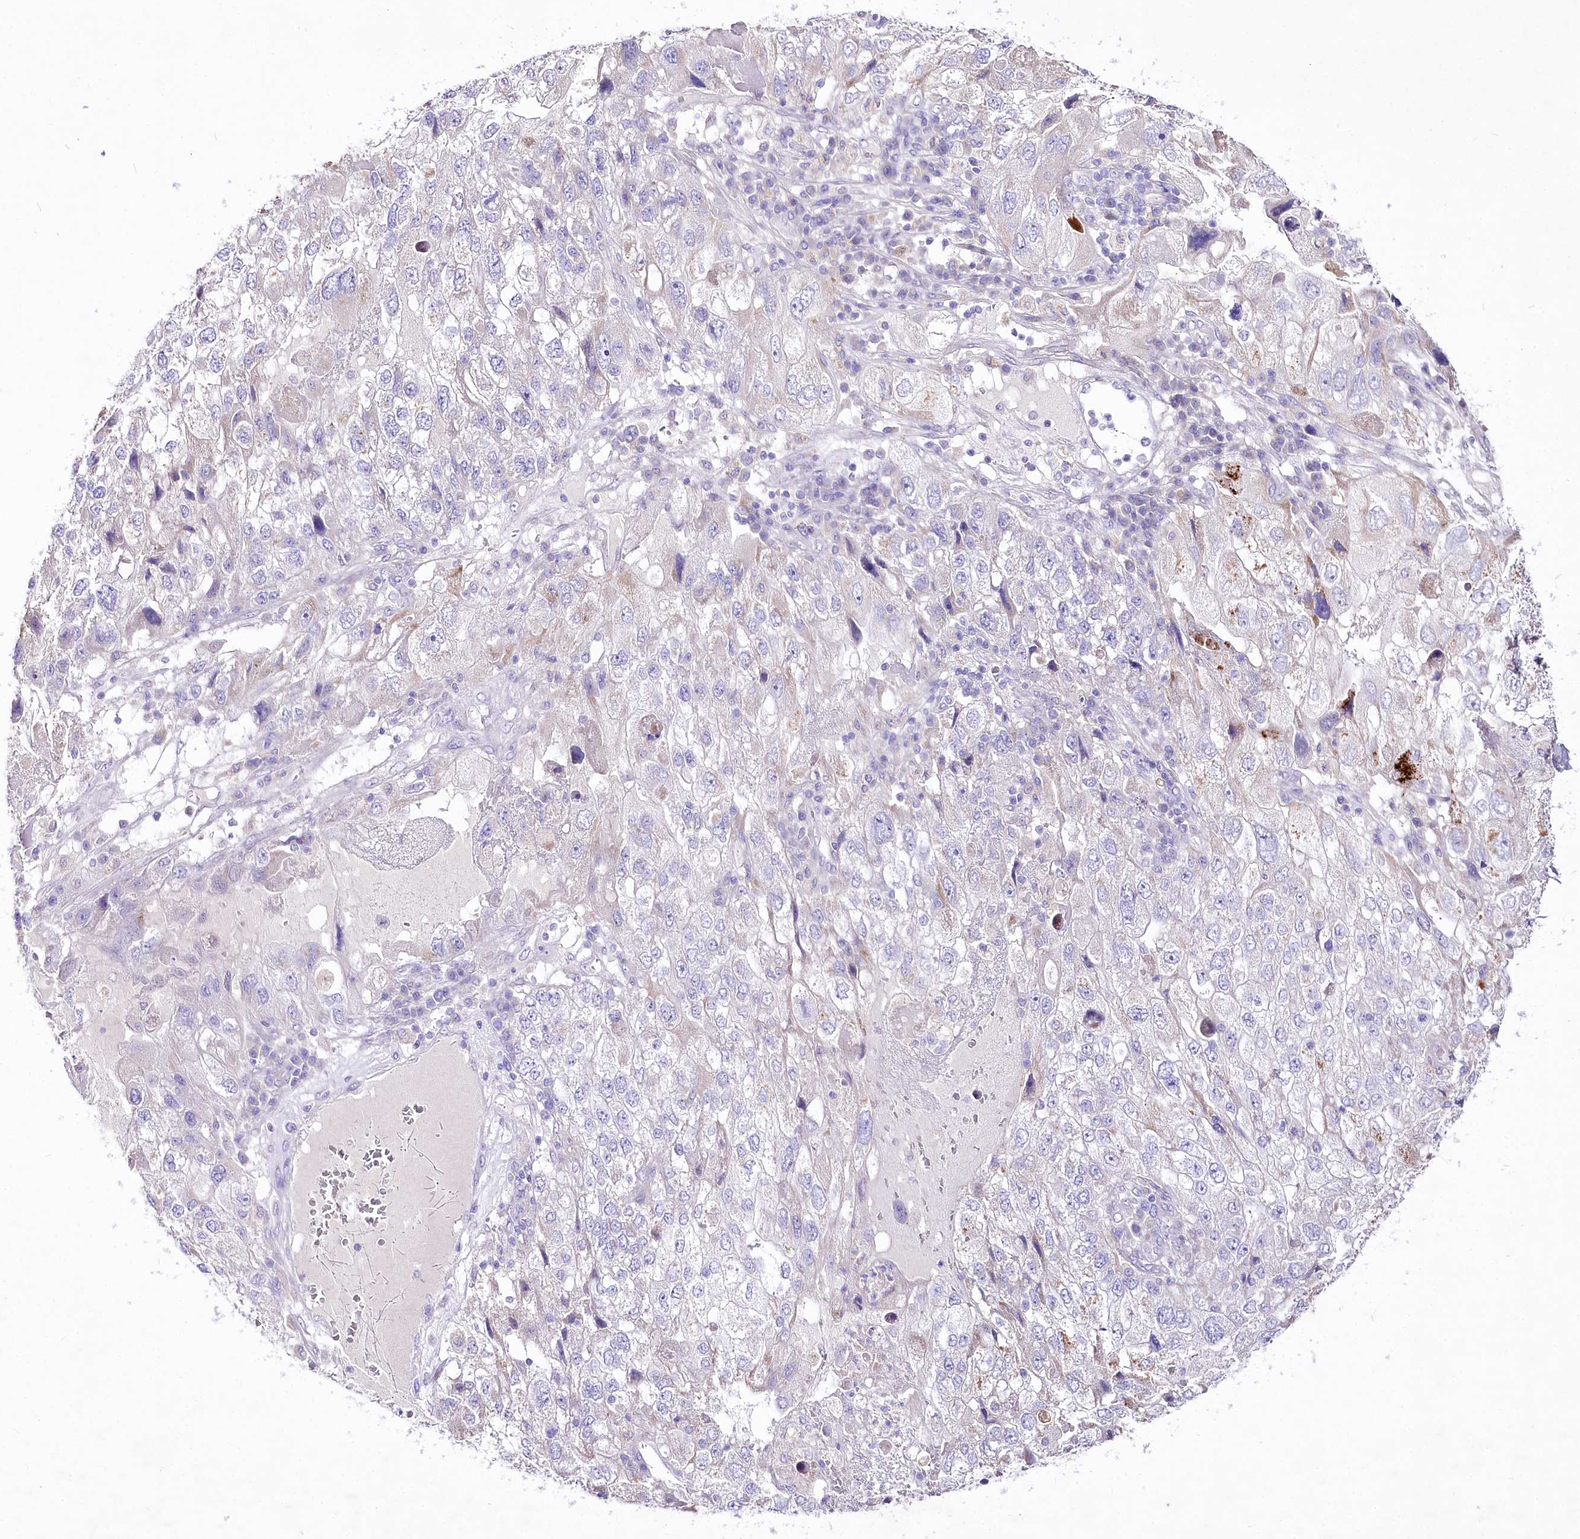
{"staining": {"intensity": "negative", "quantity": "none", "location": "none"}, "tissue": "endometrial cancer", "cell_type": "Tumor cells", "image_type": "cancer", "snomed": [{"axis": "morphology", "description": "Adenocarcinoma, NOS"}, {"axis": "topography", "description": "Endometrium"}], "caption": "Immunohistochemistry (IHC) histopathology image of human endometrial adenocarcinoma stained for a protein (brown), which demonstrates no expression in tumor cells. (DAB (3,3'-diaminobenzidine) immunohistochemistry (IHC) visualized using brightfield microscopy, high magnification).", "gene": "LRRC14B", "patient": {"sex": "female", "age": 49}}